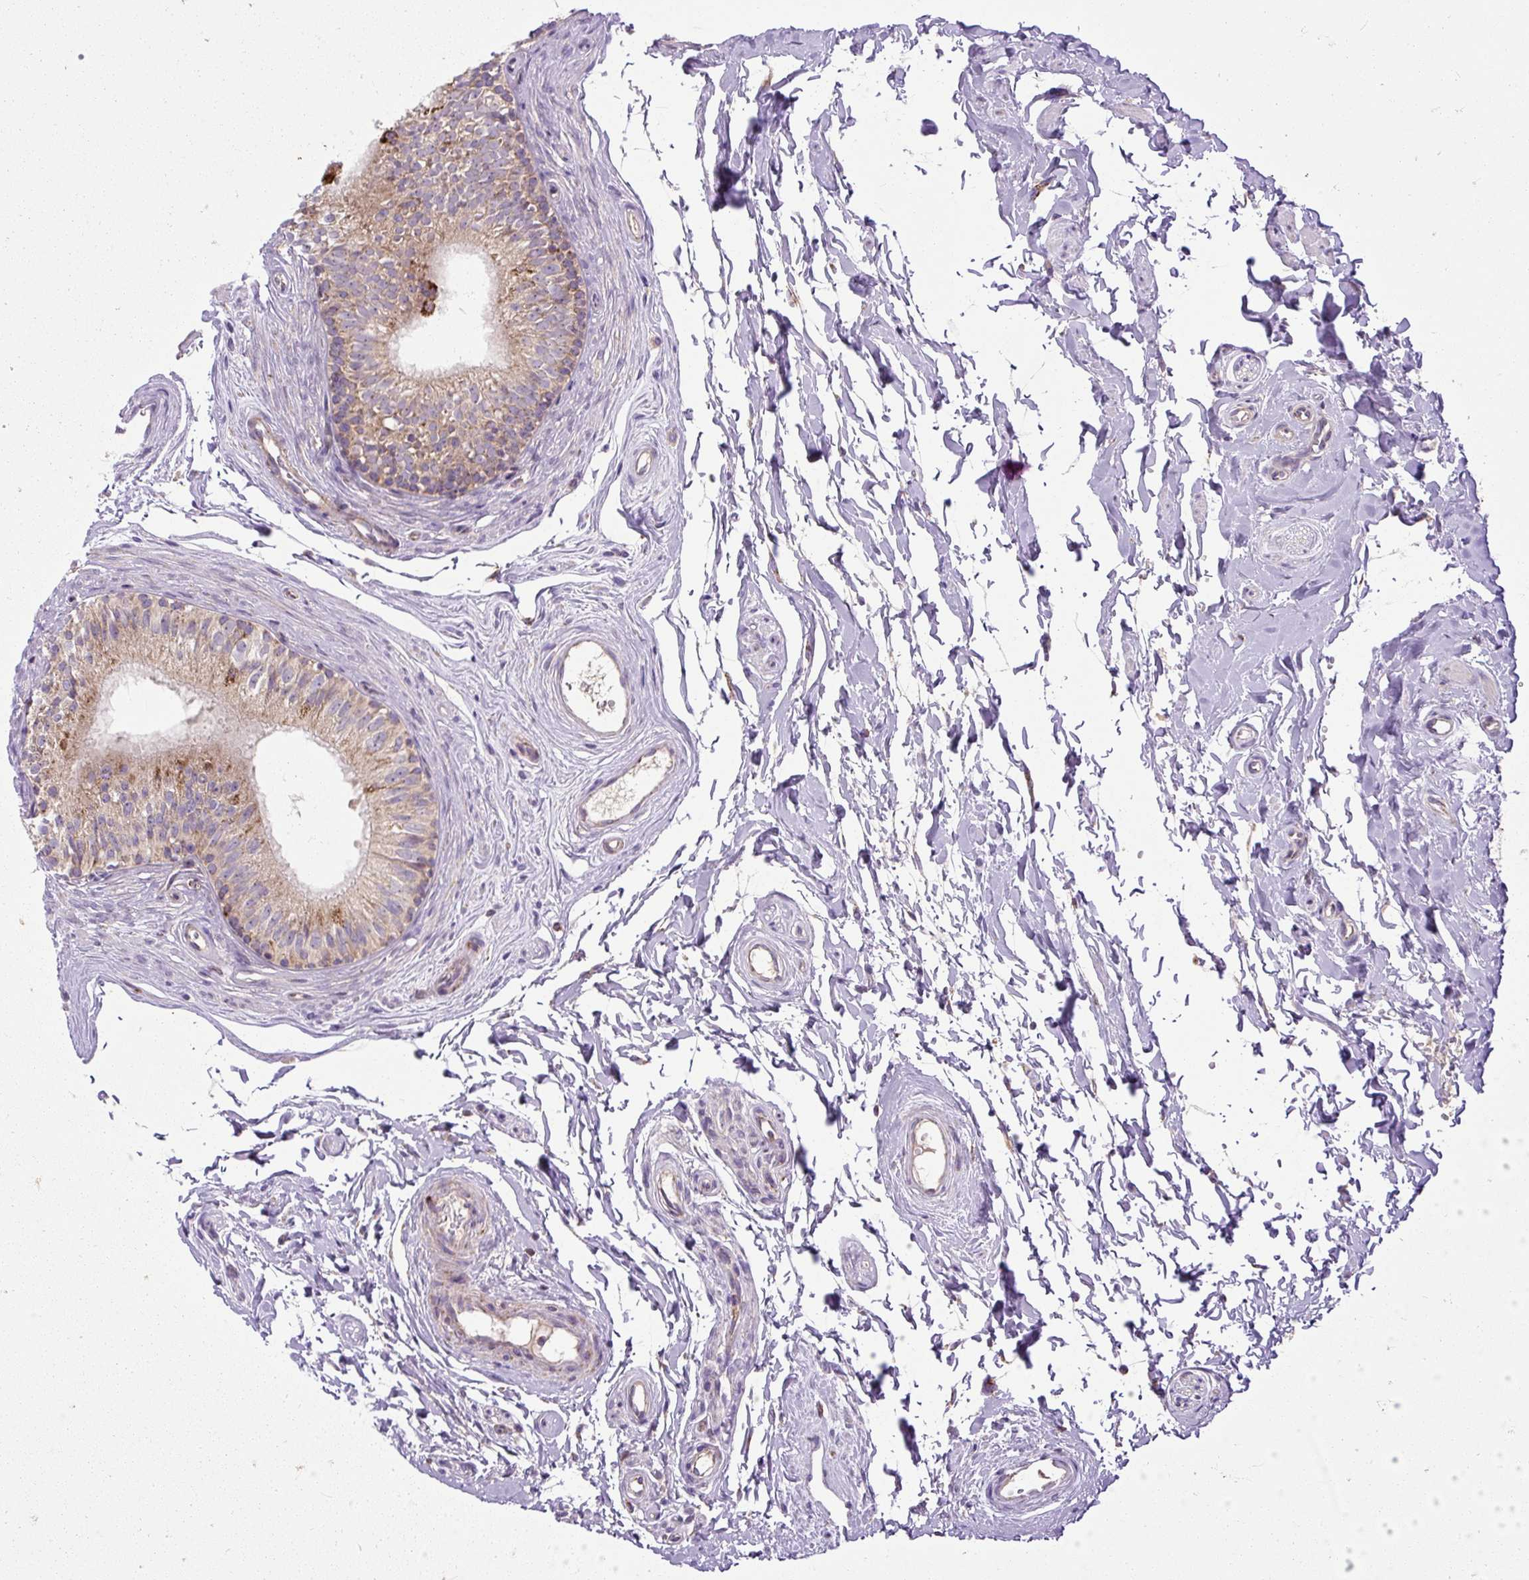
{"staining": {"intensity": "moderate", "quantity": "<25%", "location": "cytoplasmic/membranous"}, "tissue": "epididymis", "cell_type": "Glandular cells", "image_type": "normal", "snomed": [{"axis": "morphology", "description": "Normal tissue, NOS"}, {"axis": "topography", "description": "Epididymis"}], "caption": "Immunohistochemistry (IHC) of normal human epididymis exhibits low levels of moderate cytoplasmic/membranous expression in approximately <25% of glandular cells.", "gene": "TM2D3", "patient": {"sex": "male", "age": 45}}